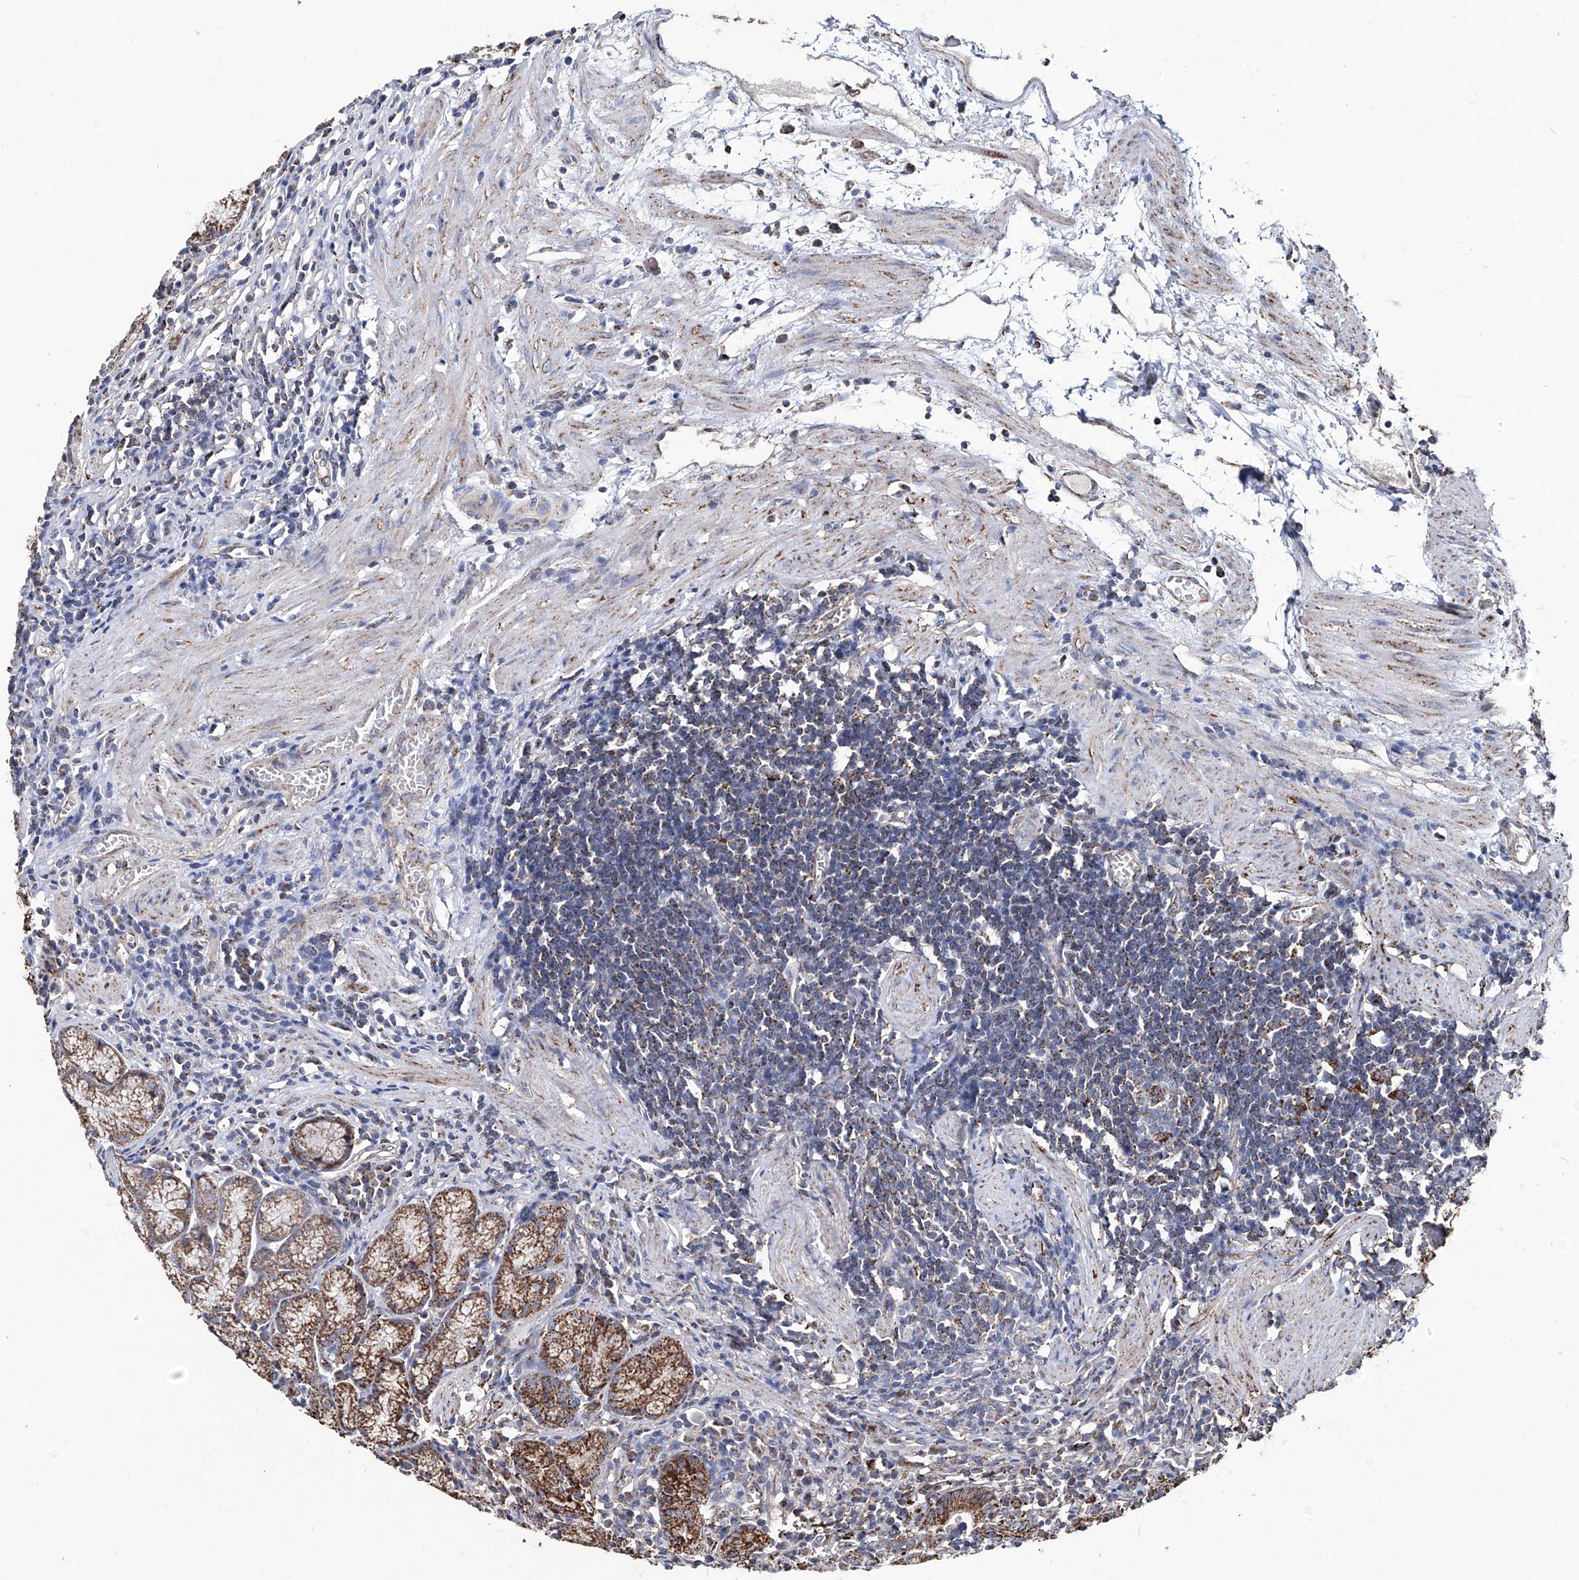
{"staining": {"intensity": "moderate", "quantity": ">75%", "location": "cytoplasmic/membranous"}, "tissue": "stomach", "cell_type": "Glandular cells", "image_type": "normal", "snomed": [{"axis": "morphology", "description": "Normal tissue, NOS"}, {"axis": "topography", "description": "Stomach"}], "caption": "Moderate cytoplasmic/membranous positivity for a protein is present in approximately >75% of glandular cells of unremarkable stomach using immunohistochemistry (IHC).", "gene": "NHS", "patient": {"sex": "male", "age": 55}}